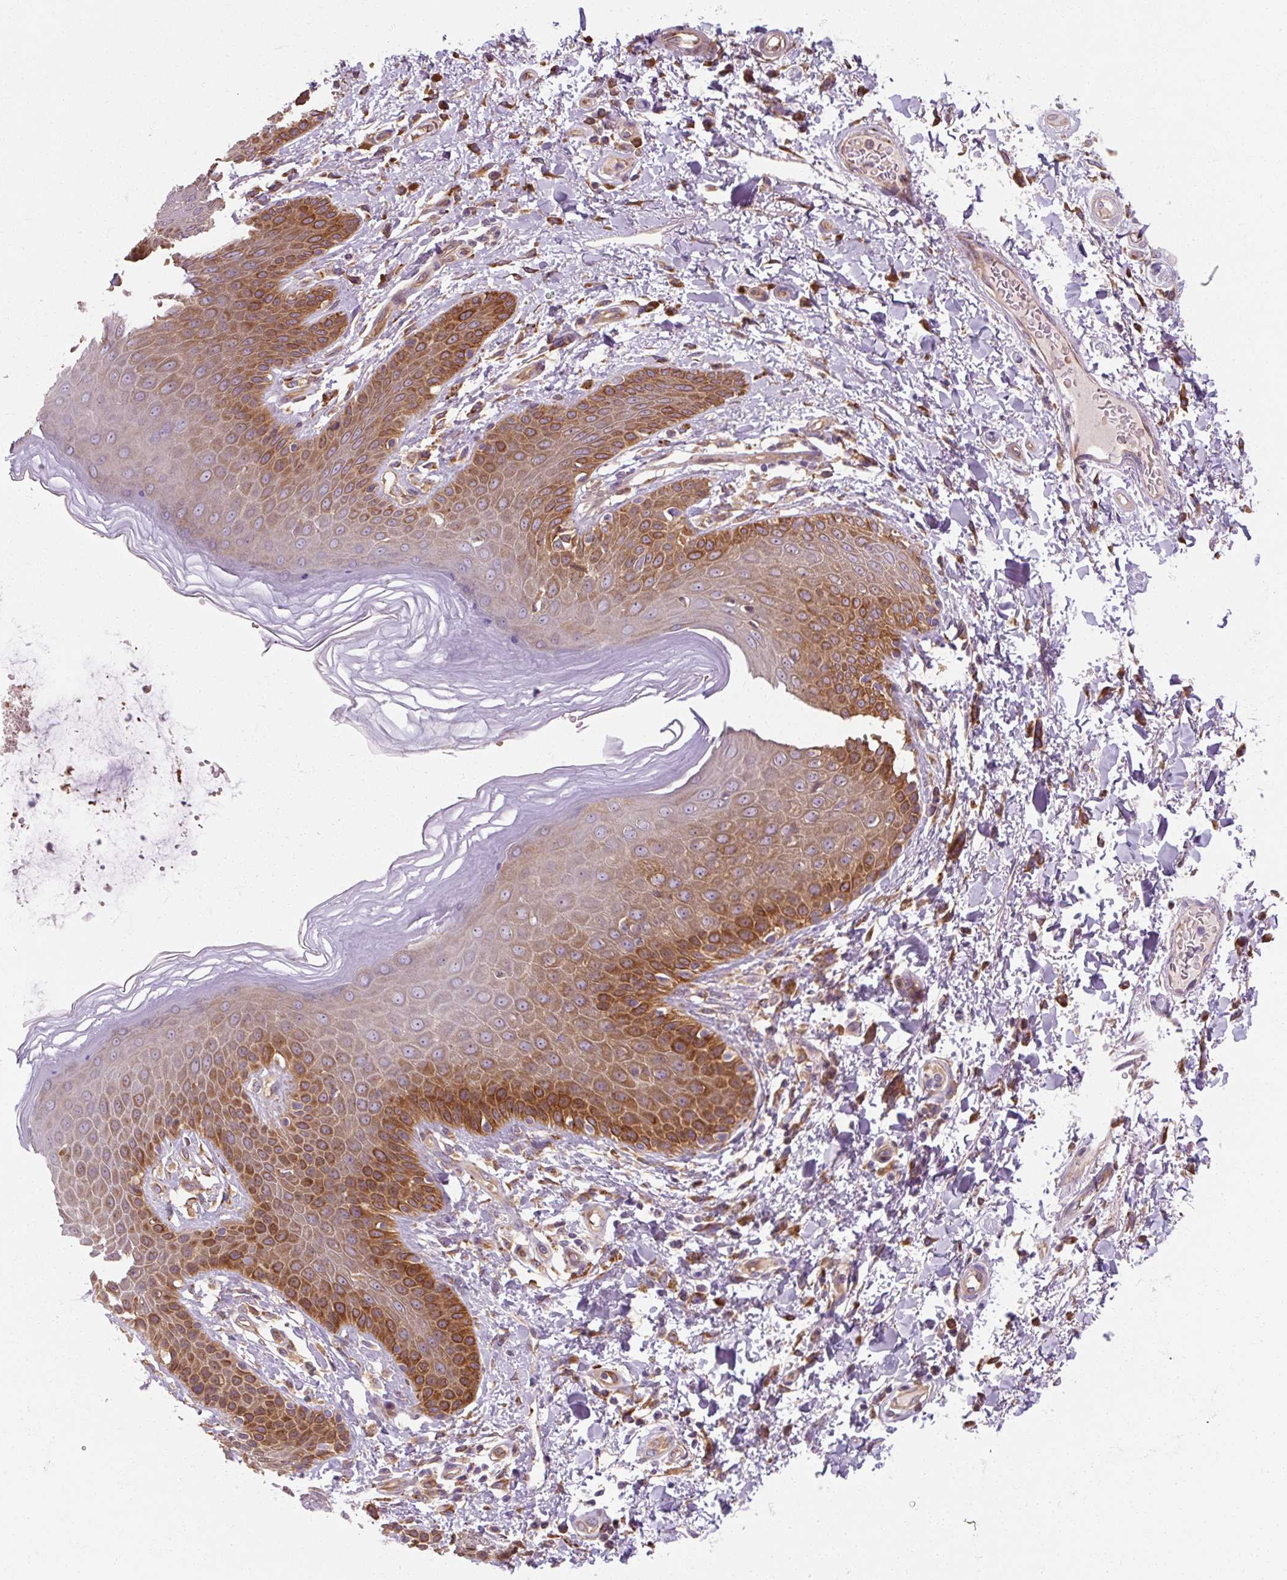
{"staining": {"intensity": "strong", "quantity": ">75%", "location": "cytoplasmic/membranous"}, "tissue": "skin", "cell_type": "Epidermal cells", "image_type": "normal", "snomed": [{"axis": "morphology", "description": "Normal tissue, NOS"}, {"axis": "topography", "description": "Peripheral nerve tissue"}], "caption": "IHC staining of unremarkable skin, which exhibits high levels of strong cytoplasmic/membranous staining in approximately >75% of epidermal cells indicating strong cytoplasmic/membranous protein positivity. The staining was performed using DAB (3,3'-diaminobenzidine) (brown) for protein detection and nuclei were counterstained in hematoxylin (blue).", "gene": "TBC1D4", "patient": {"sex": "male", "age": 51}}